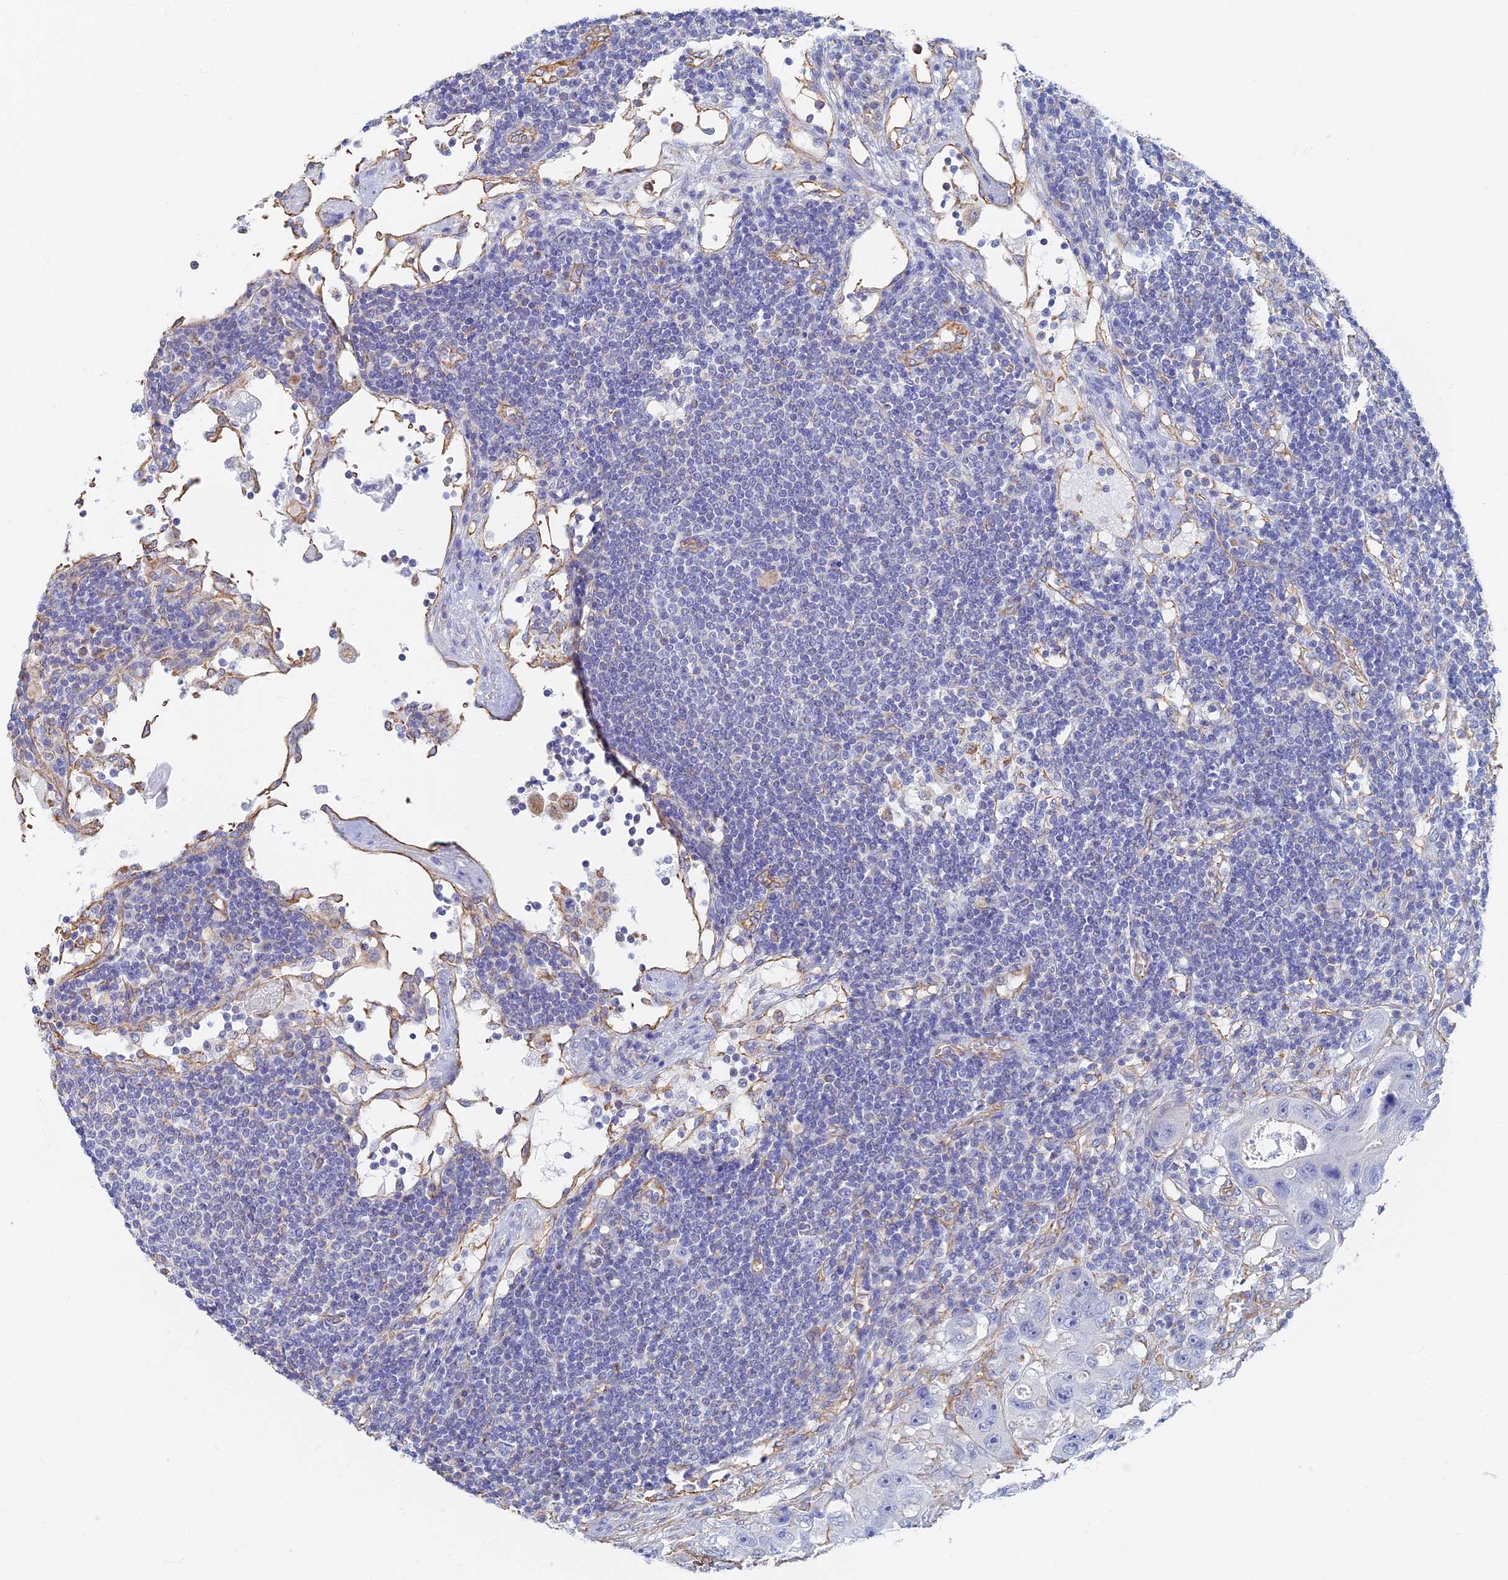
{"staining": {"intensity": "negative", "quantity": "none", "location": "none"}, "tissue": "colorectal cancer", "cell_type": "Tumor cells", "image_type": "cancer", "snomed": [{"axis": "morphology", "description": "Adenocarcinoma, NOS"}, {"axis": "topography", "description": "Colon"}], "caption": "The image reveals no staining of tumor cells in adenocarcinoma (colorectal).", "gene": "RMC1", "patient": {"sex": "female", "age": 46}}